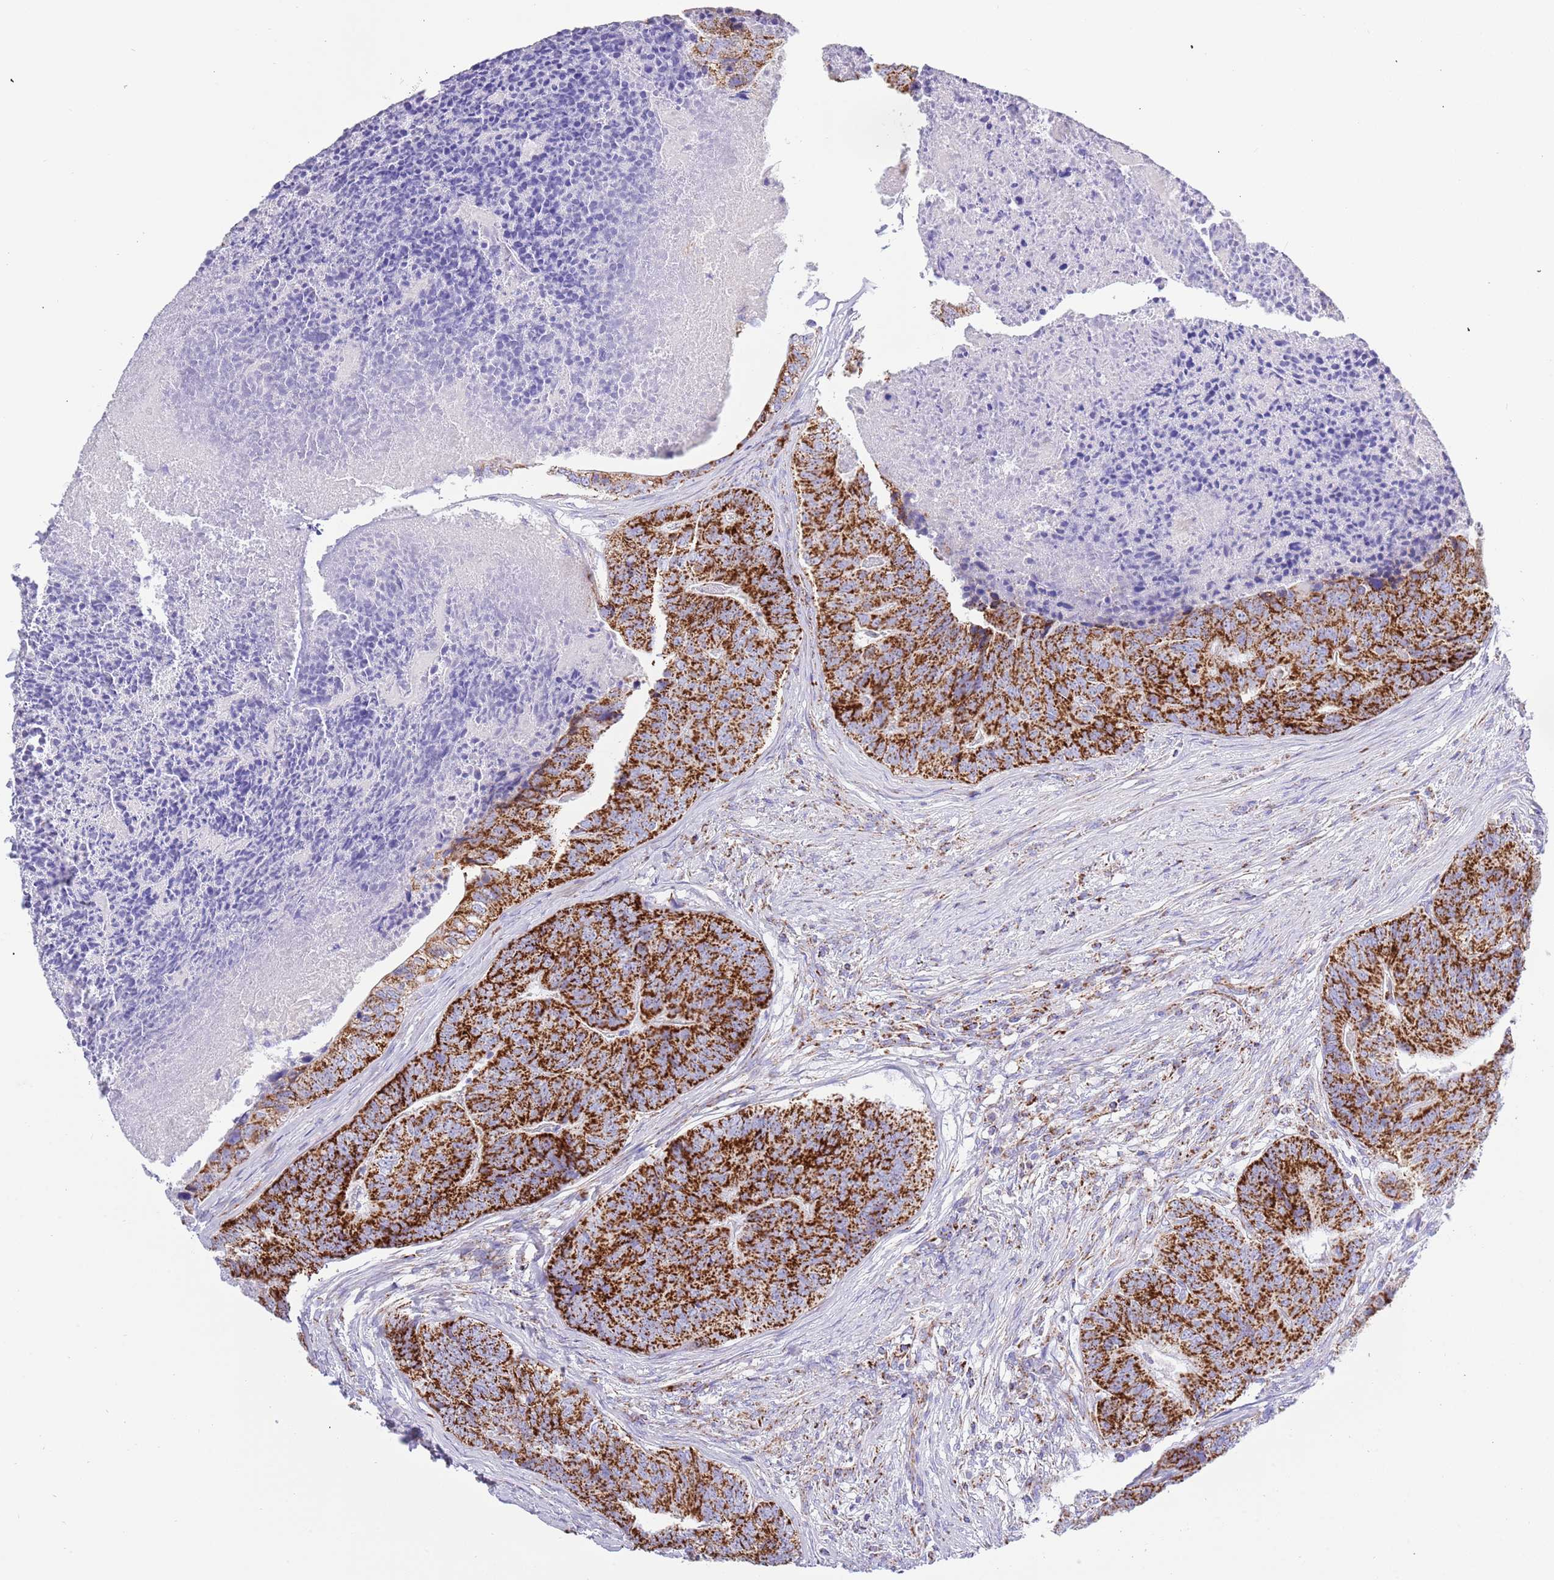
{"staining": {"intensity": "strong", "quantity": ">75%", "location": "cytoplasmic/membranous"}, "tissue": "colorectal cancer", "cell_type": "Tumor cells", "image_type": "cancer", "snomed": [{"axis": "morphology", "description": "Adenocarcinoma, NOS"}, {"axis": "topography", "description": "Colon"}], "caption": "Colorectal cancer (adenocarcinoma) stained for a protein (brown) shows strong cytoplasmic/membranous positive positivity in approximately >75% of tumor cells.", "gene": "SUCLG2", "patient": {"sex": "female", "age": 67}}